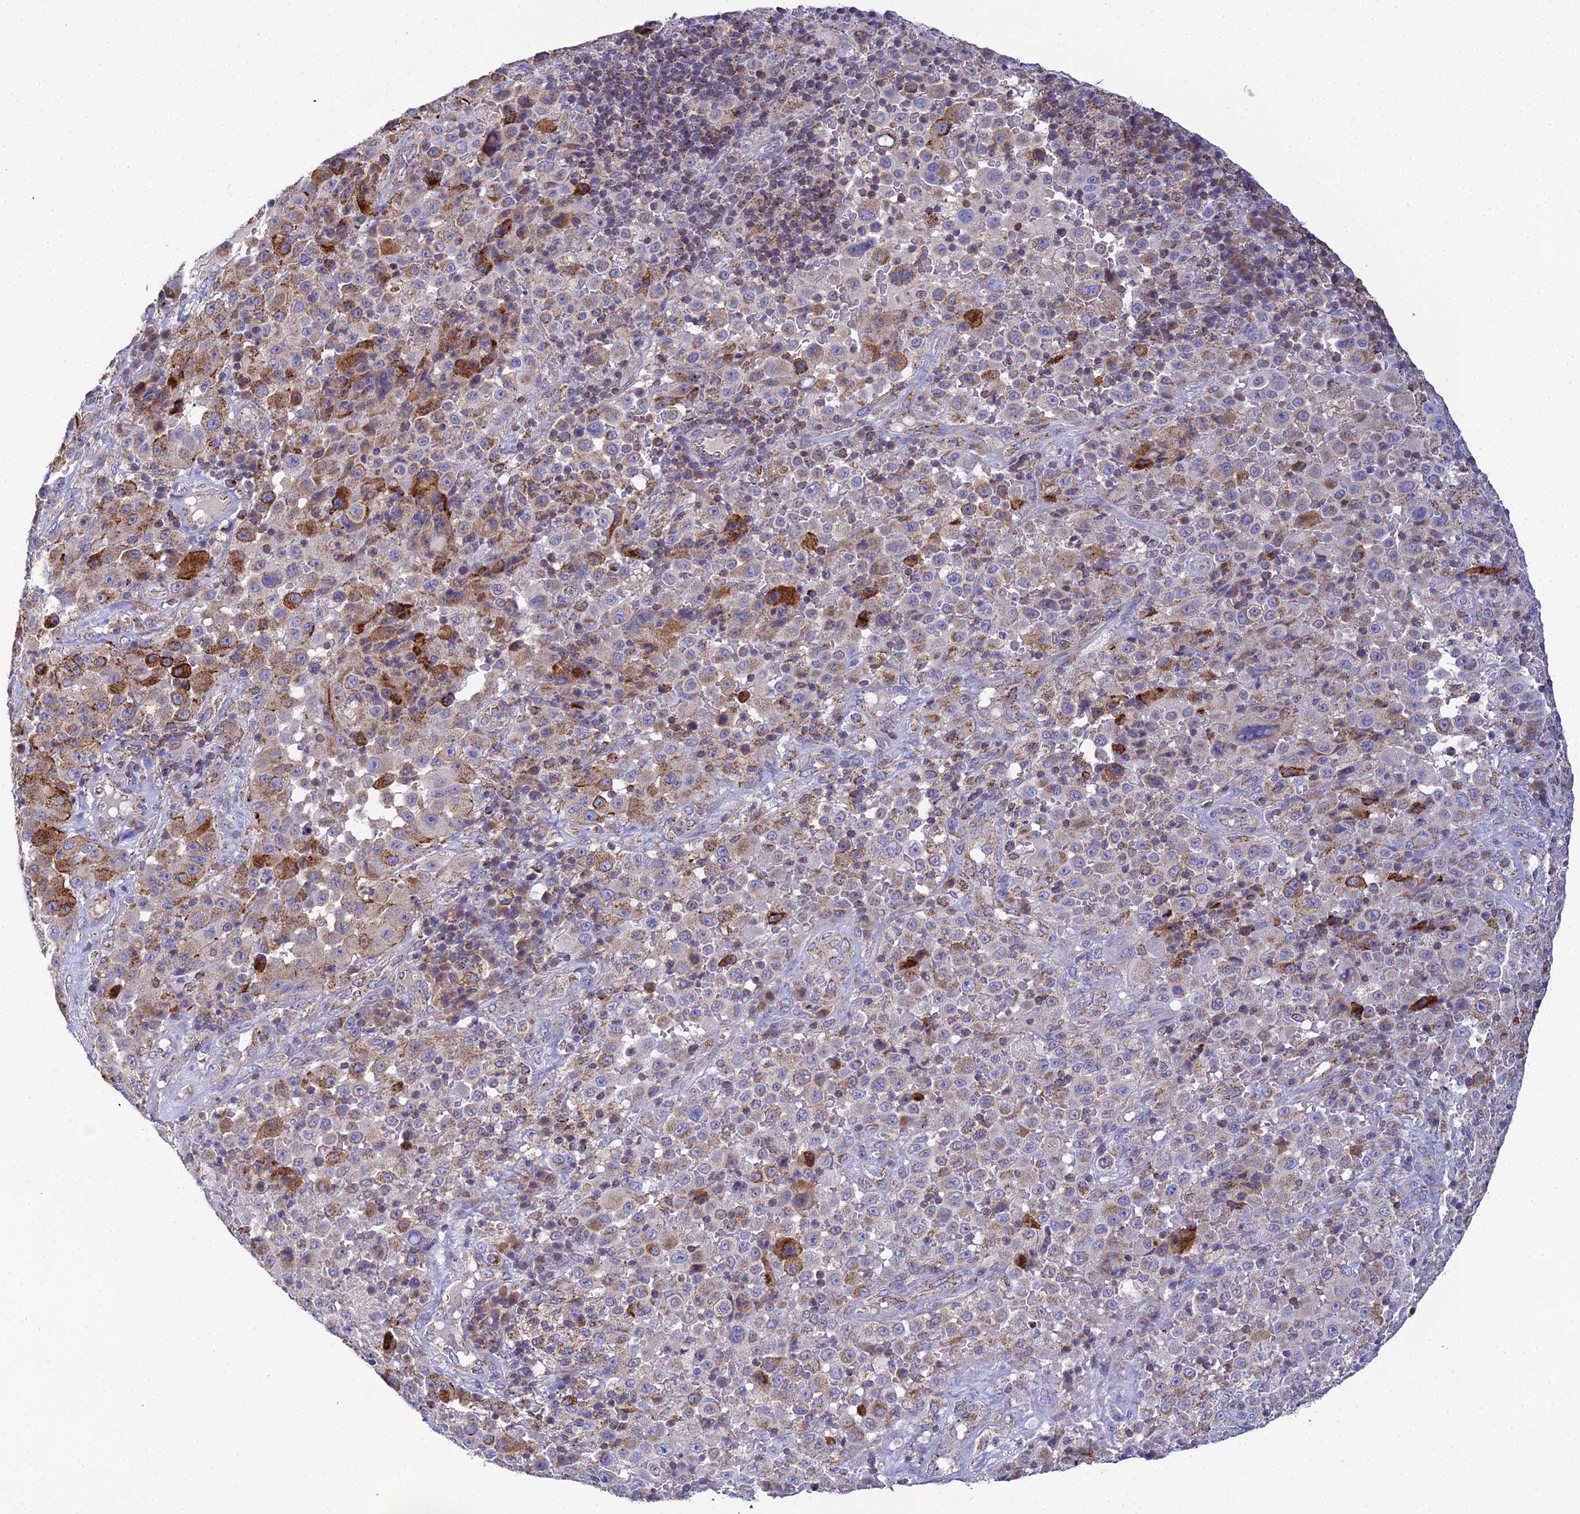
{"staining": {"intensity": "moderate", "quantity": "<25%", "location": "cytoplasmic/membranous"}, "tissue": "melanoma", "cell_type": "Tumor cells", "image_type": "cancer", "snomed": [{"axis": "morphology", "description": "Malignant melanoma, Metastatic site"}, {"axis": "topography", "description": "Lymph node"}], "caption": "IHC staining of malignant melanoma (metastatic site), which shows low levels of moderate cytoplasmic/membranous positivity in about <25% of tumor cells indicating moderate cytoplasmic/membranous protein staining. The staining was performed using DAB (3,3'-diaminobenzidine) (brown) for protein detection and nuclei were counterstained in hematoxylin (blue).", "gene": "NIPSNAP3A", "patient": {"sex": "male", "age": 62}}